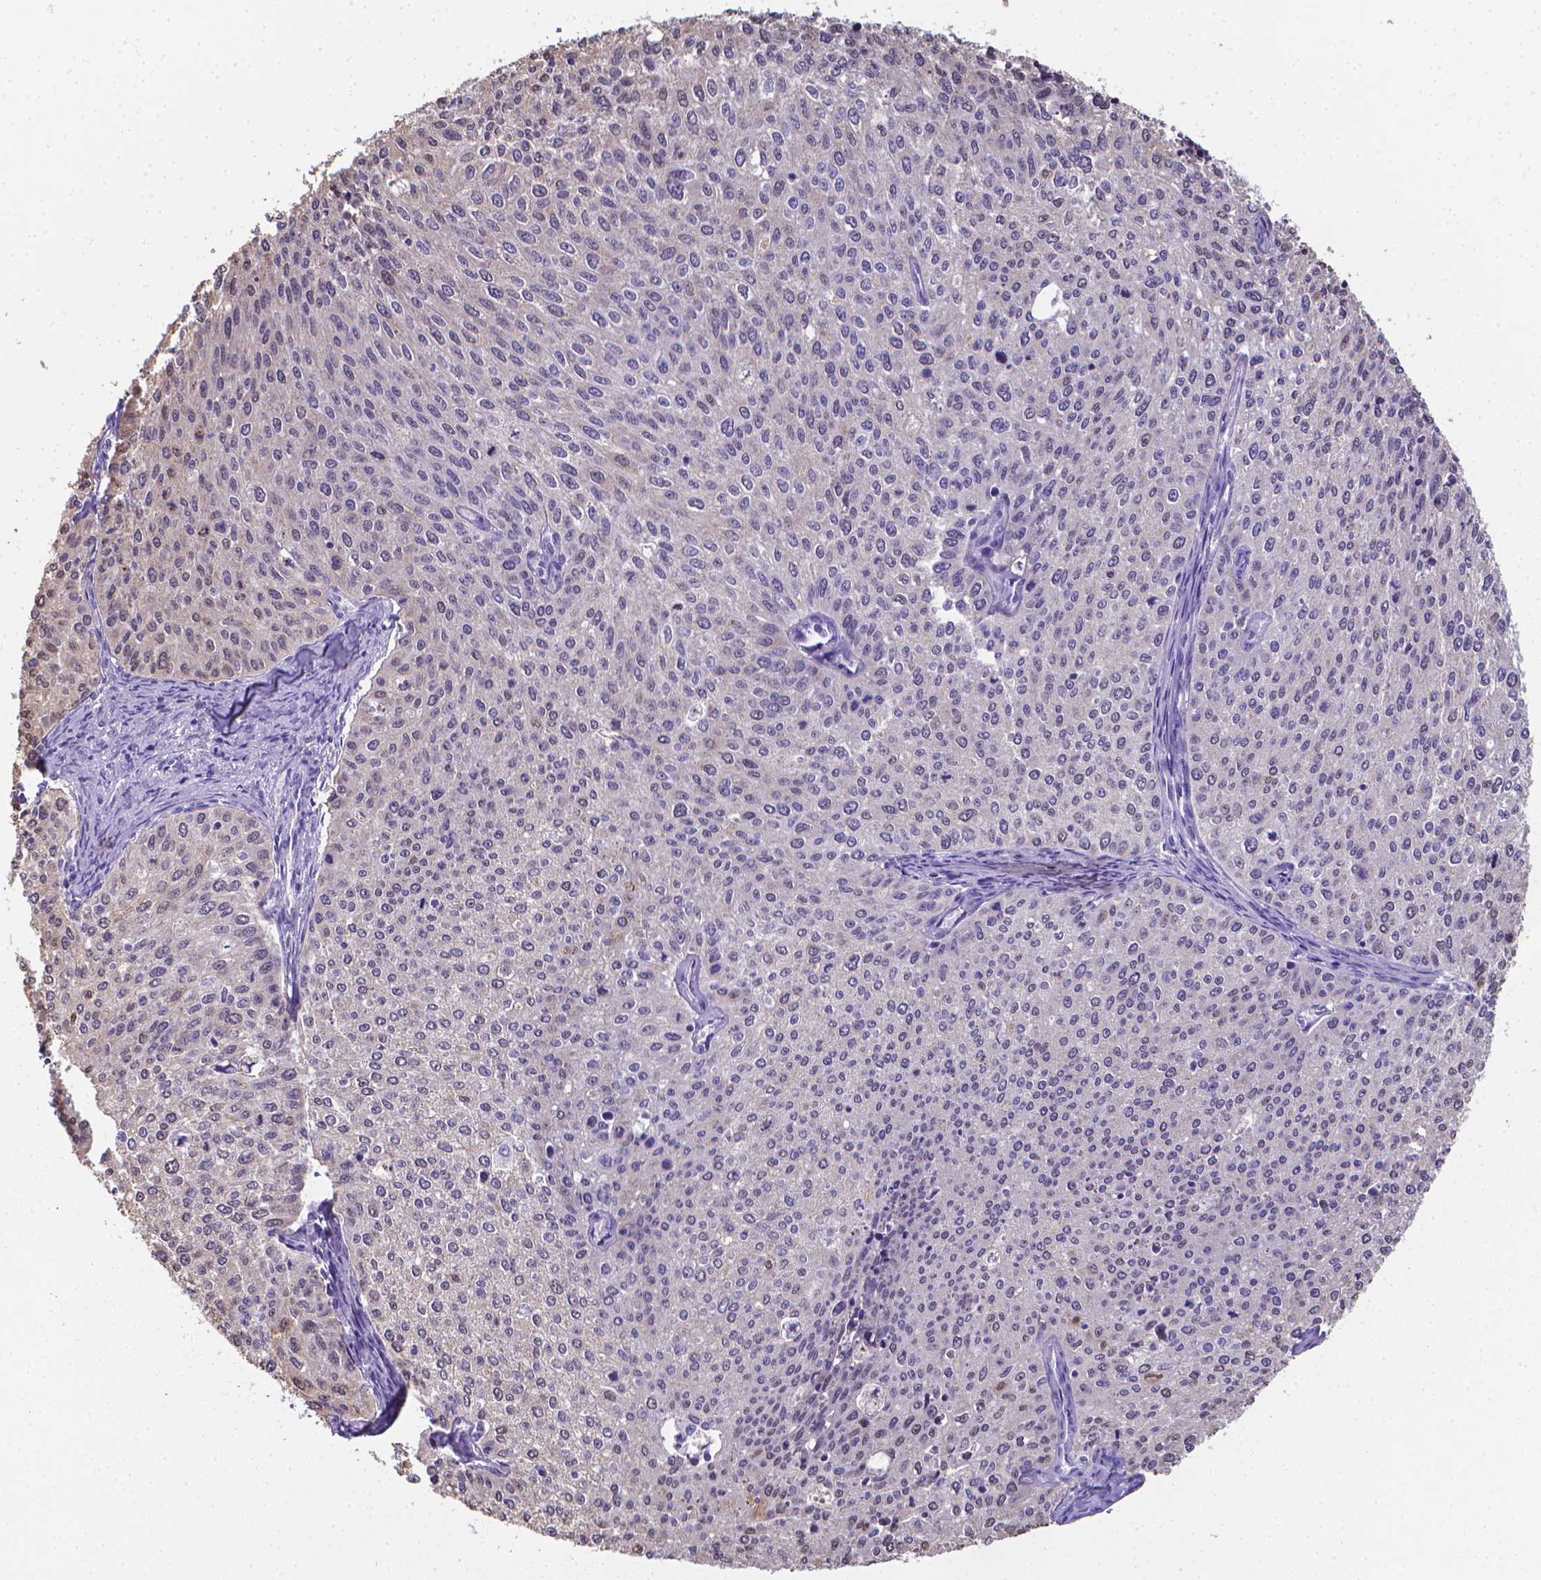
{"staining": {"intensity": "negative", "quantity": "none", "location": "none"}, "tissue": "cervical cancer", "cell_type": "Tumor cells", "image_type": "cancer", "snomed": [{"axis": "morphology", "description": "Squamous cell carcinoma, NOS"}, {"axis": "topography", "description": "Cervix"}], "caption": "Immunohistochemical staining of squamous cell carcinoma (cervical) displays no significant expression in tumor cells.", "gene": "LRRC73", "patient": {"sex": "female", "age": 38}}